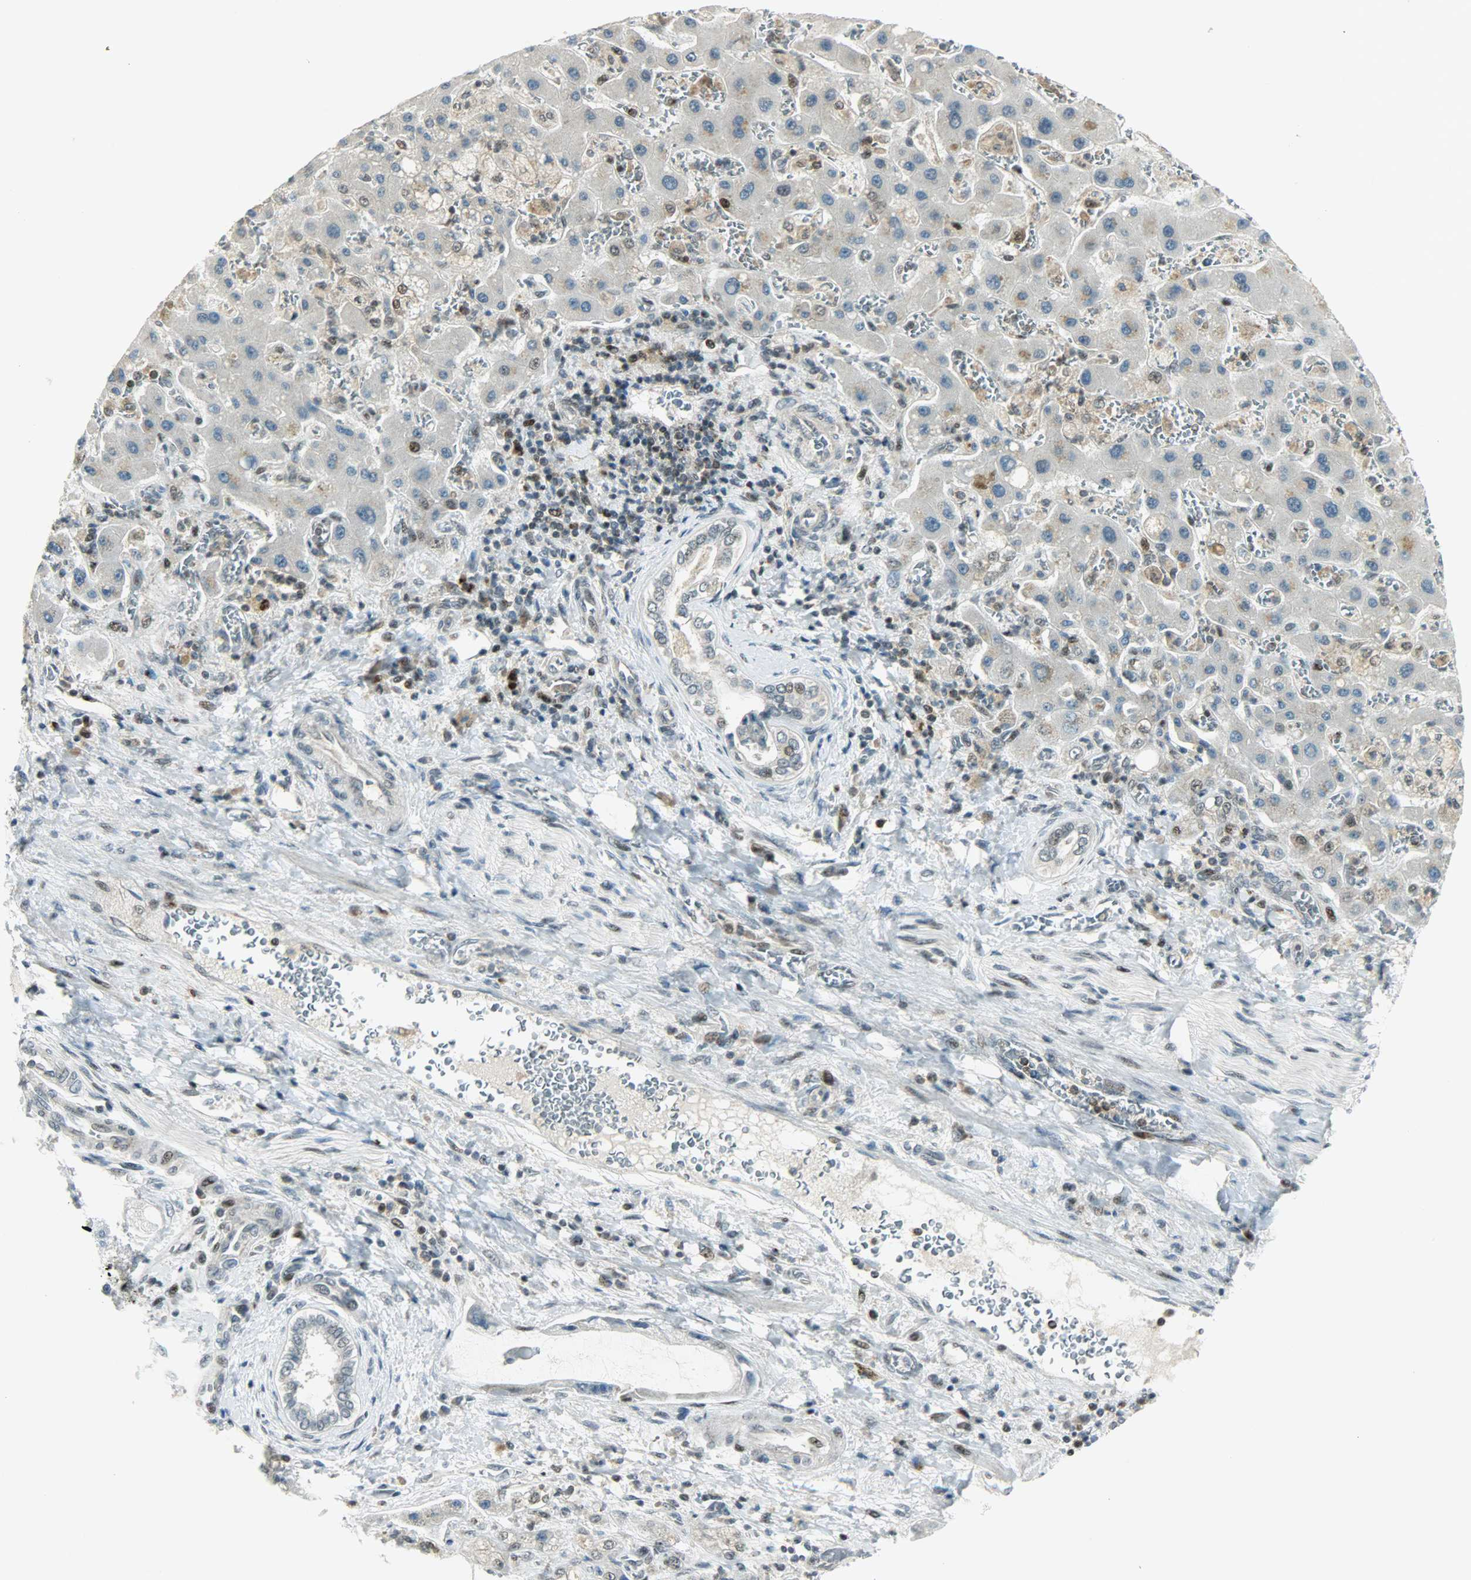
{"staining": {"intensity": "weak", "quantity": "25%-75%", "location": "cytoplasmic/membranous"}, "tissue": "liver cancer", "cell_type": "Tumor cells", "image_type": "cancer", "snomed": [{"axis": "morphology", "description": "Cholangiocarcinoma"}, {"axis": "topography", "description": "Liver"}], "caption": "IHC of liver cancer demonstrates low levels of weak cytoplasmic/membranous positivity in approximately 25%-75% of tumor cells.", "gene": "IL15", "patient": {"sex": "male", "age": 50}}